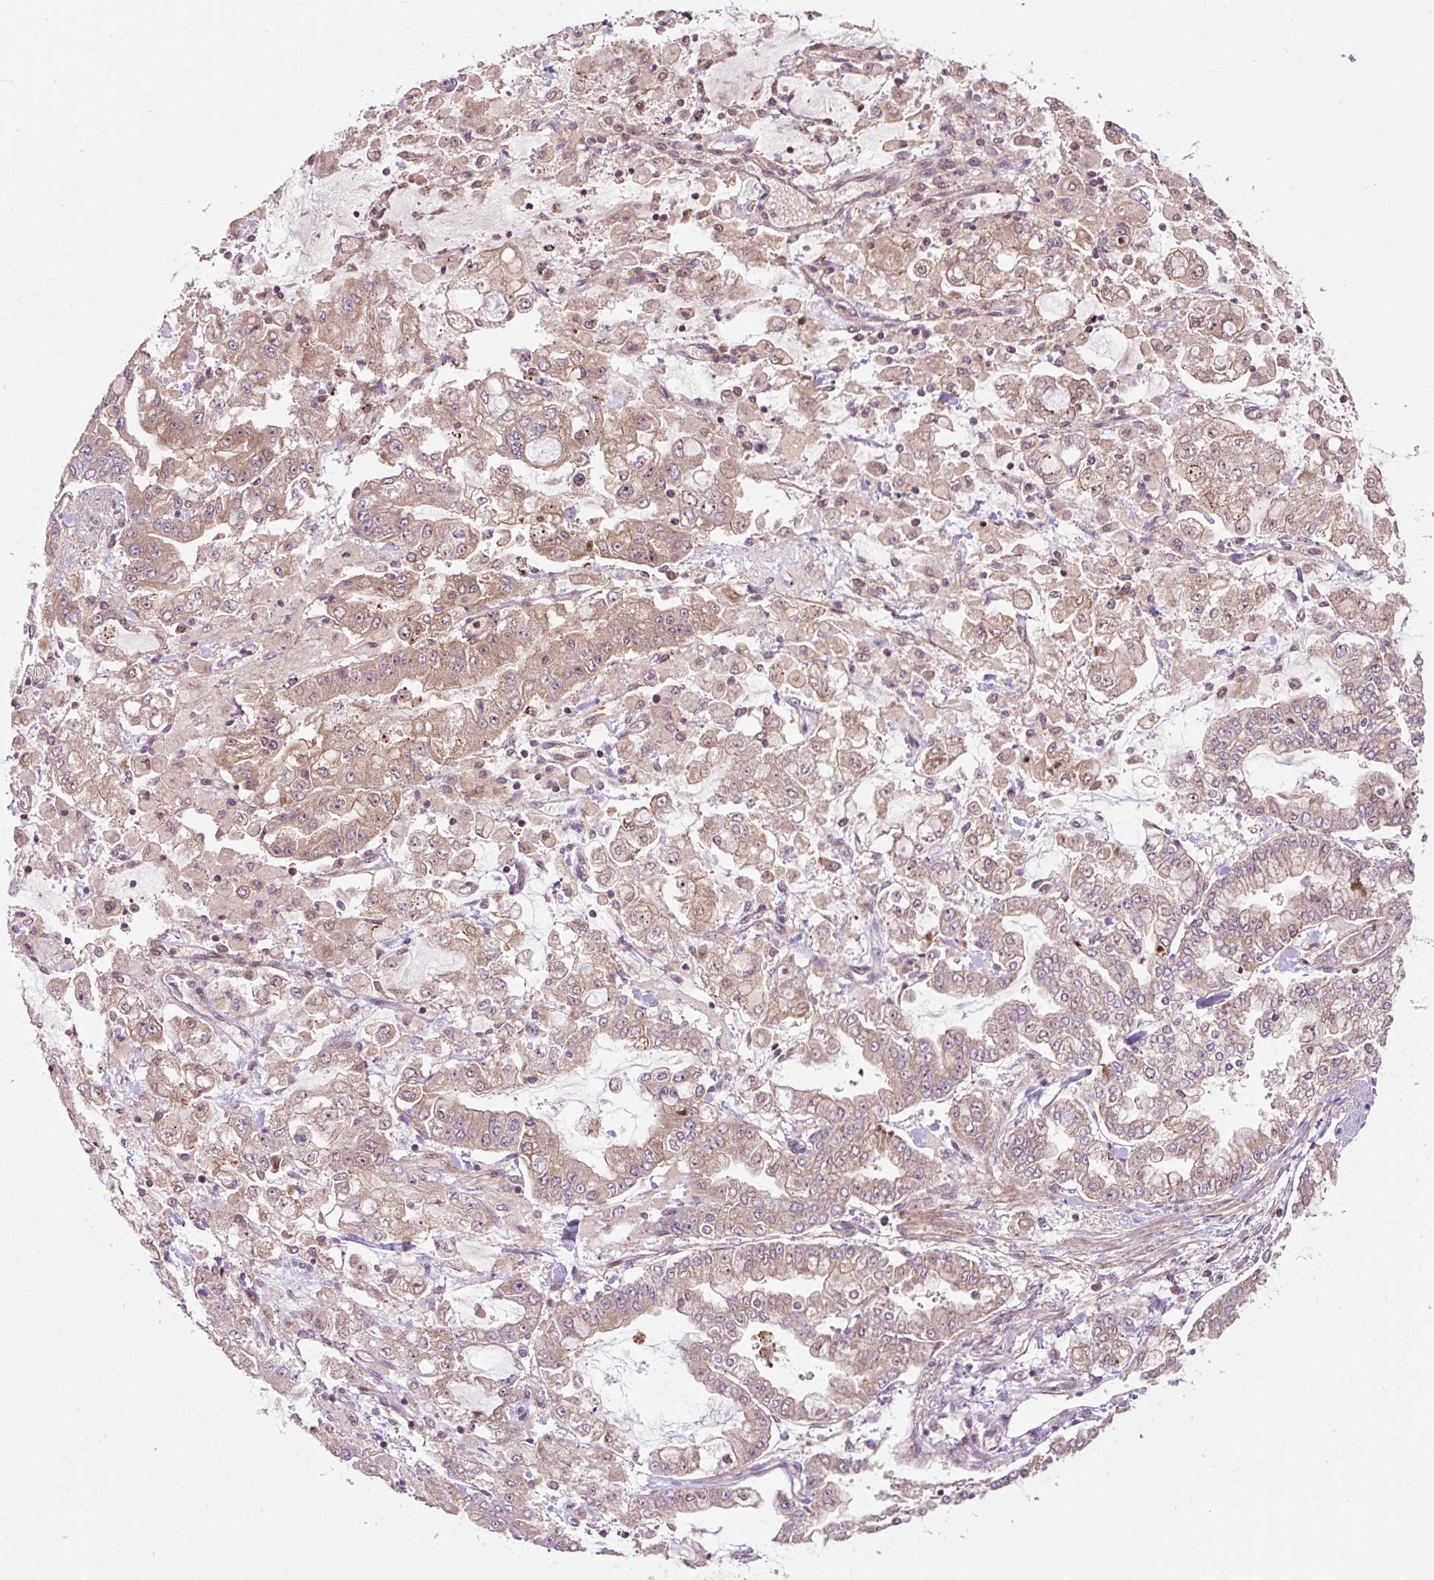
{"staining": {"intensity": "weak", "quantity": "25%-75%", "location": "cytoplasmic/membranous"}, "tissue": "stomach cancer", "cell_type": "Tumor cells", "image_type": "cancer", "snomed": [{"axis": "morphology", "description": "Normal tissue, NOS"}, {"axis": "morphology", "description": "Adenocarcinoma, NOS"}, {"axis": "topography", "description": "Stomach, upper"}, {"axis": "topography", "description": "Stomach"}], "caption": "Immunohistochemical staining of human stomach cancer (adenocarcinoma) shows weak cytoplasmic/membranous protein positivity in about 25%-75% of tumor cells.", "gene": "MMS19", "patient": {"sex": "male", "age": 76}}